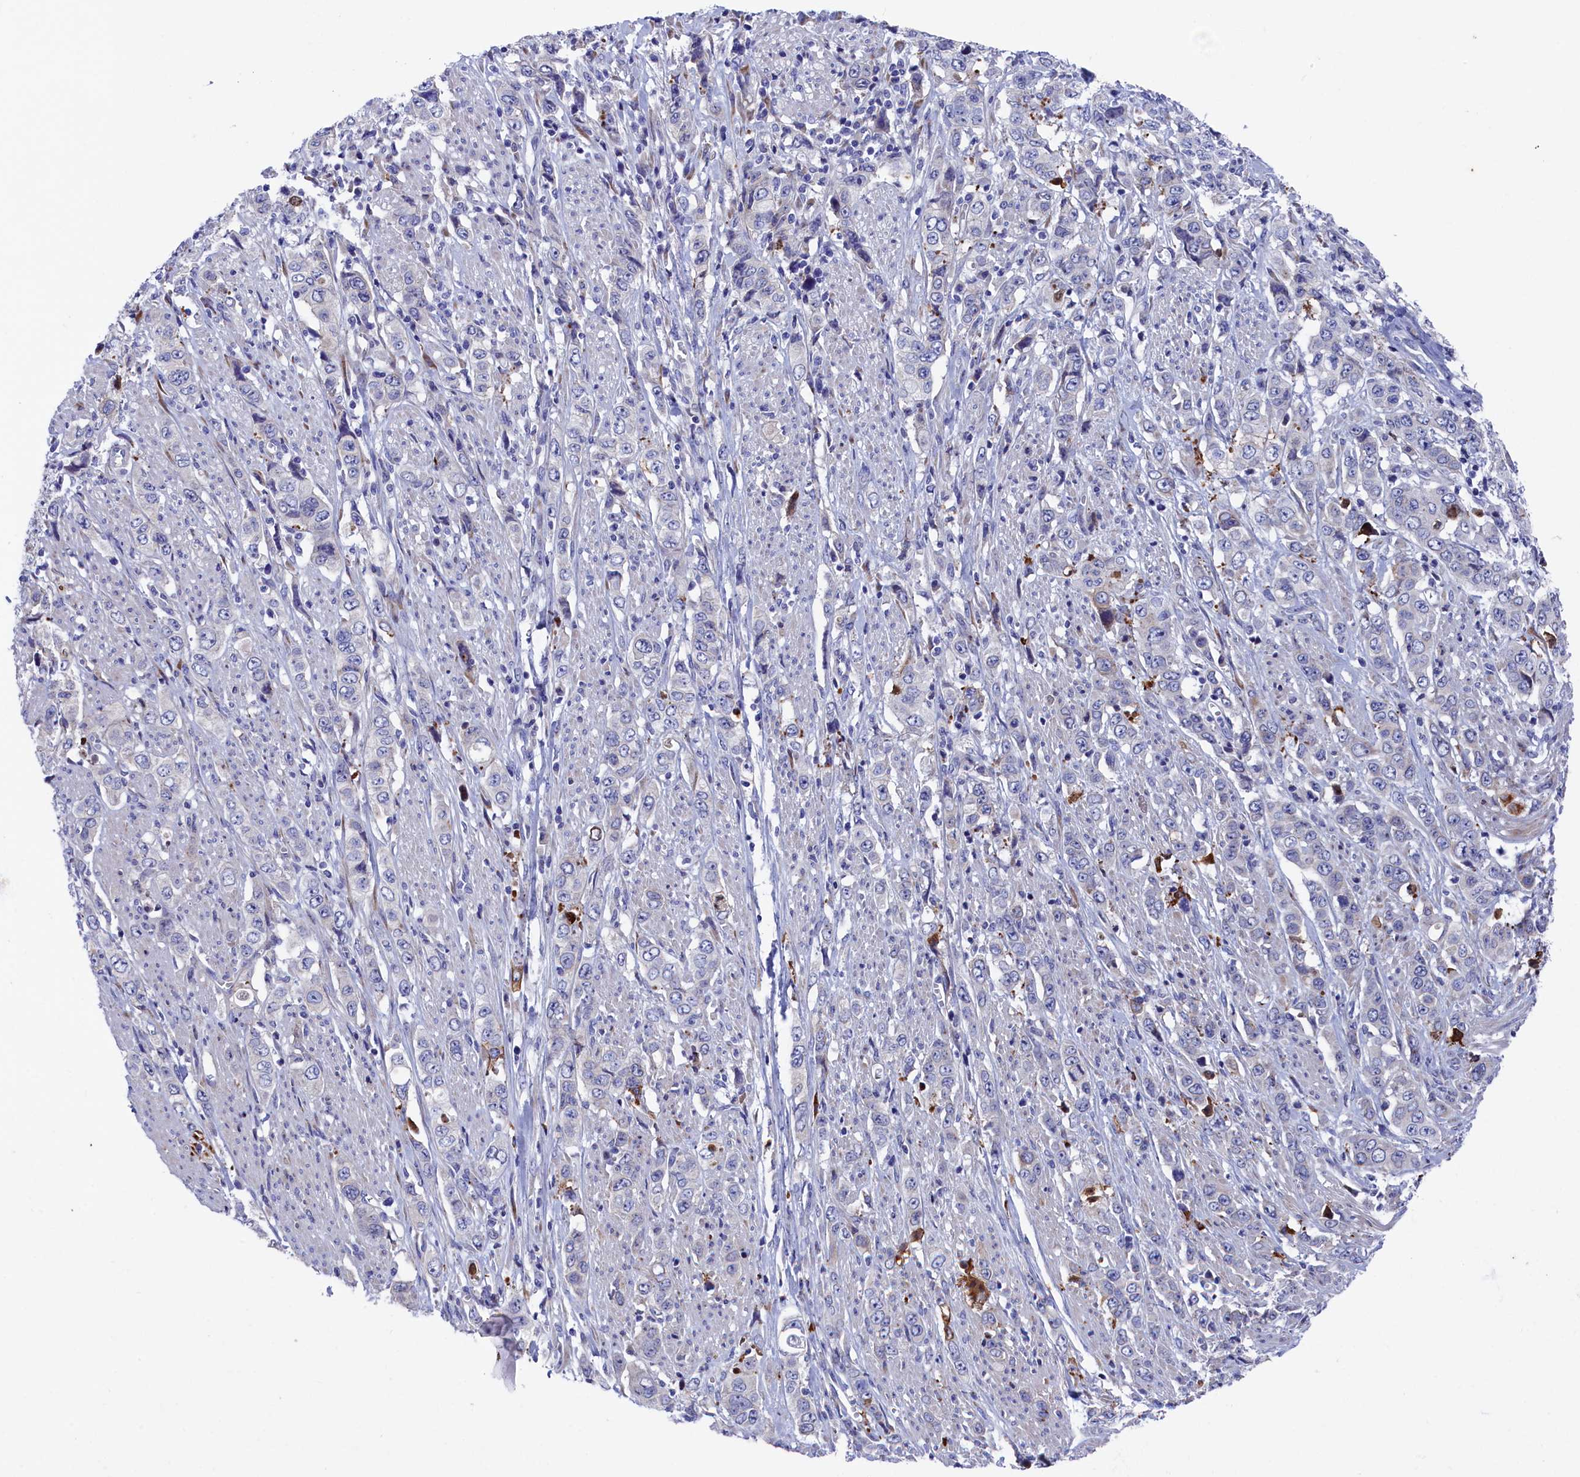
{"staining": {"intensity": "weak", "quantity": "<25%", "location": "cytoplasmic/membranous"}, "tissue": "stomach cancer", "cell_type": "Tumor cells", "image_type": "cancer", "snomed": [{"axis": "morphology", "description": "Adenocarcinoma, NOS"}, {"axis": "topography", "description": "Stomach, upper"}], "caption": "This is an immunohistochemistry micrograph of human adenocarcinoma (stomach). There is no expression in tumor cells.", "gene": "NUDT7", "patient": {"sex": "male", "age": 62}}